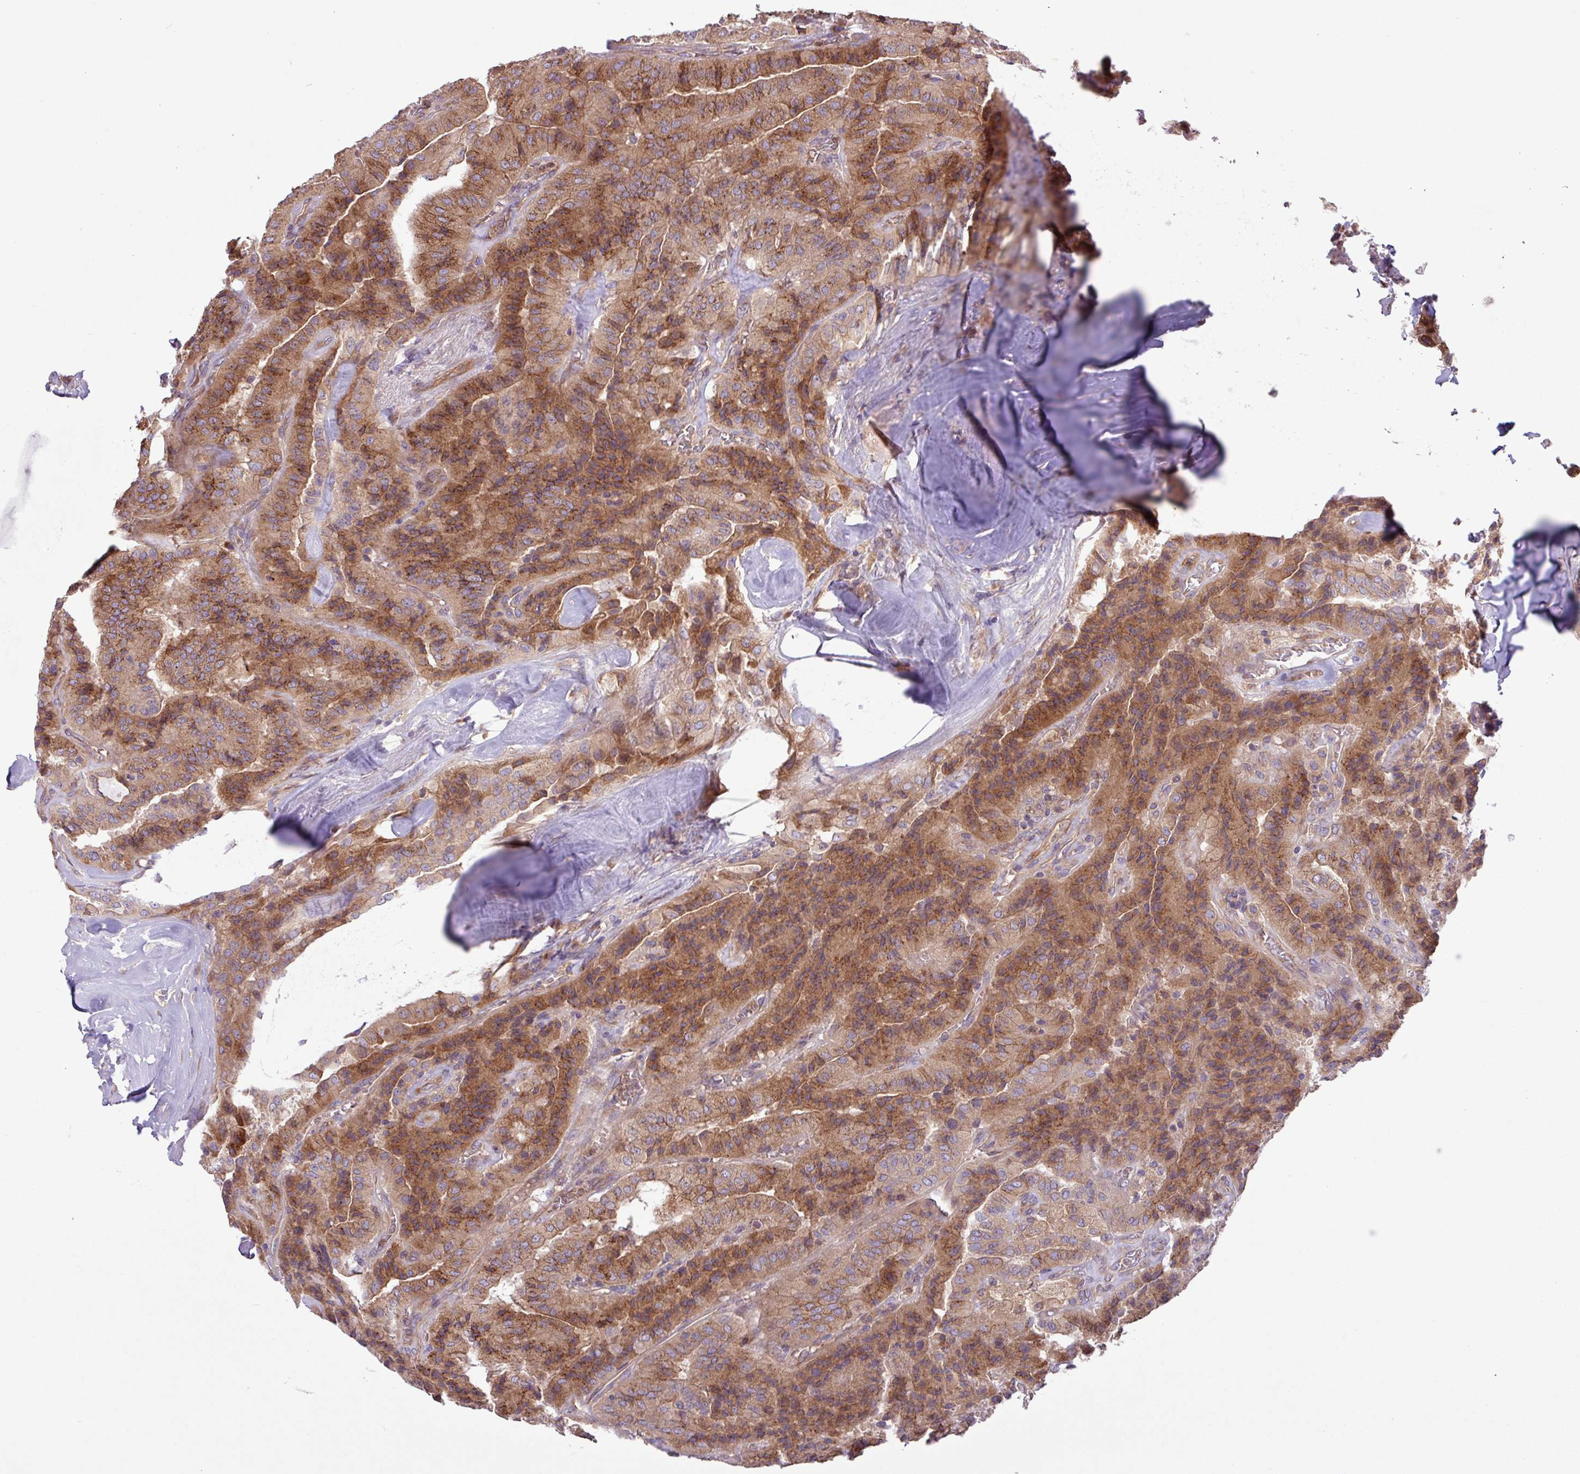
{"staining": {"intensity": "moderate", "quantity": ">75%", "location": "cytoplasmic/membranous"}, "tissue": "thyroid cancer", "cell_type": "Tumor cells", "image_type": "cancer", "snomed": [{"axis": "morphology", "description": "Normal tissue, NOS"}, {"axis": "morphology", "description": "Papillary adenocarcinoma, NOS"}, {"axis": "topography", "description": "Thyroid gland"}], "caption": "Brown immunohistochemical staining in thyroid cancer shows moderate cytoplasmic/membranous expression in approximately >75% of tumor cells.", "gene": "RAB19", "patient": {"sex": "female", "age": 59}}